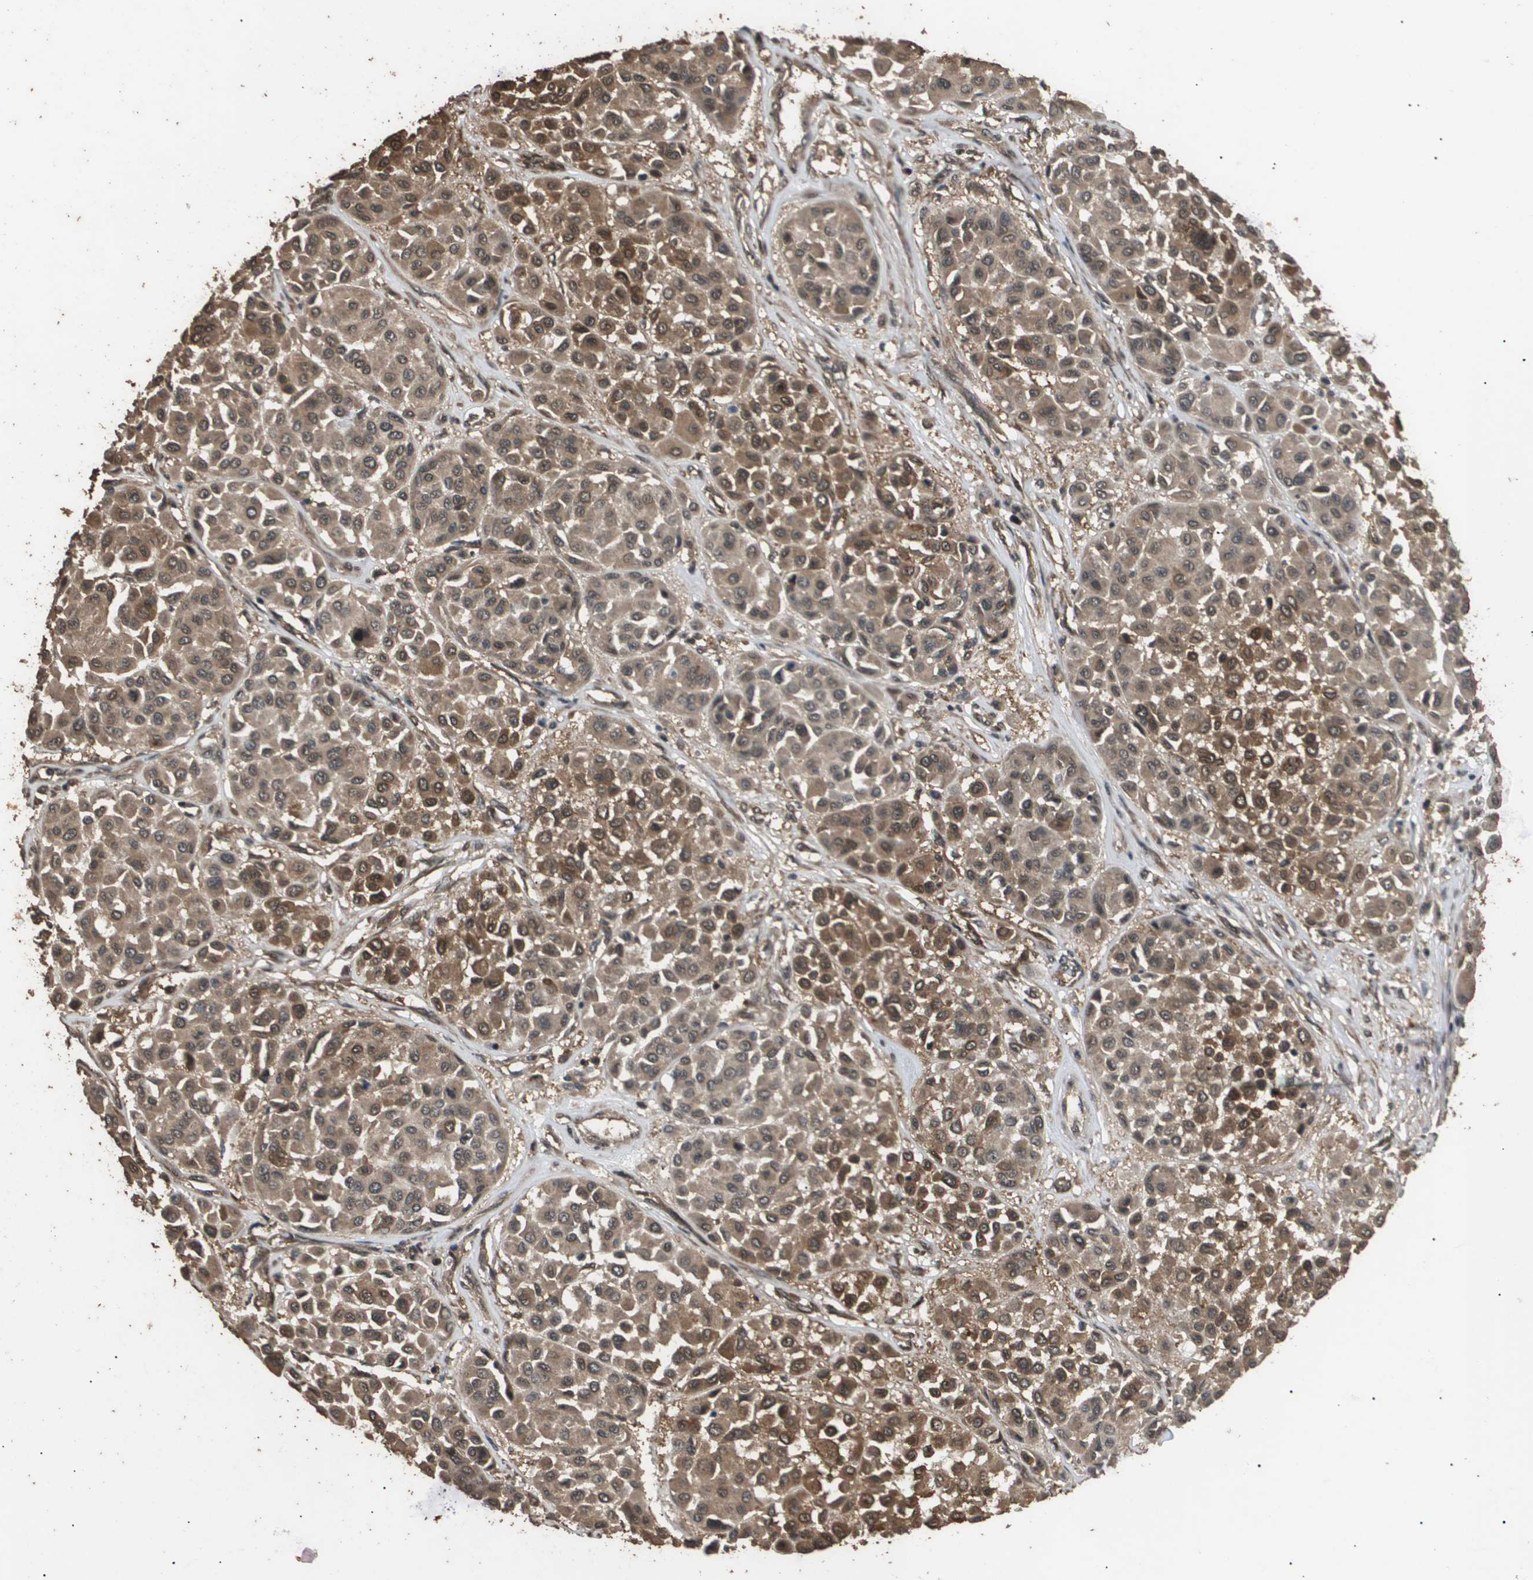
{"staining": {"intensity": "moderate", "quantity": ">75%", "location": "cytoplasmic/membranous,nuclear"}, "tissue": "melanoma", "cell_type": "Tumor cells", "image_type": "cancer", "snomed": [{"axis": "morphology", "description": "Malignant melanoma, Metastatic site"}, {"axis": "topography", "description": "Soft tissue"}], "caption": "Moderate cytoplasmic/membranous and nuclear protein positivity is identified in about >75% of tumor cells in melanoma.", "gene": "ING1", "patient": {"sex": "male", "age": 41}}